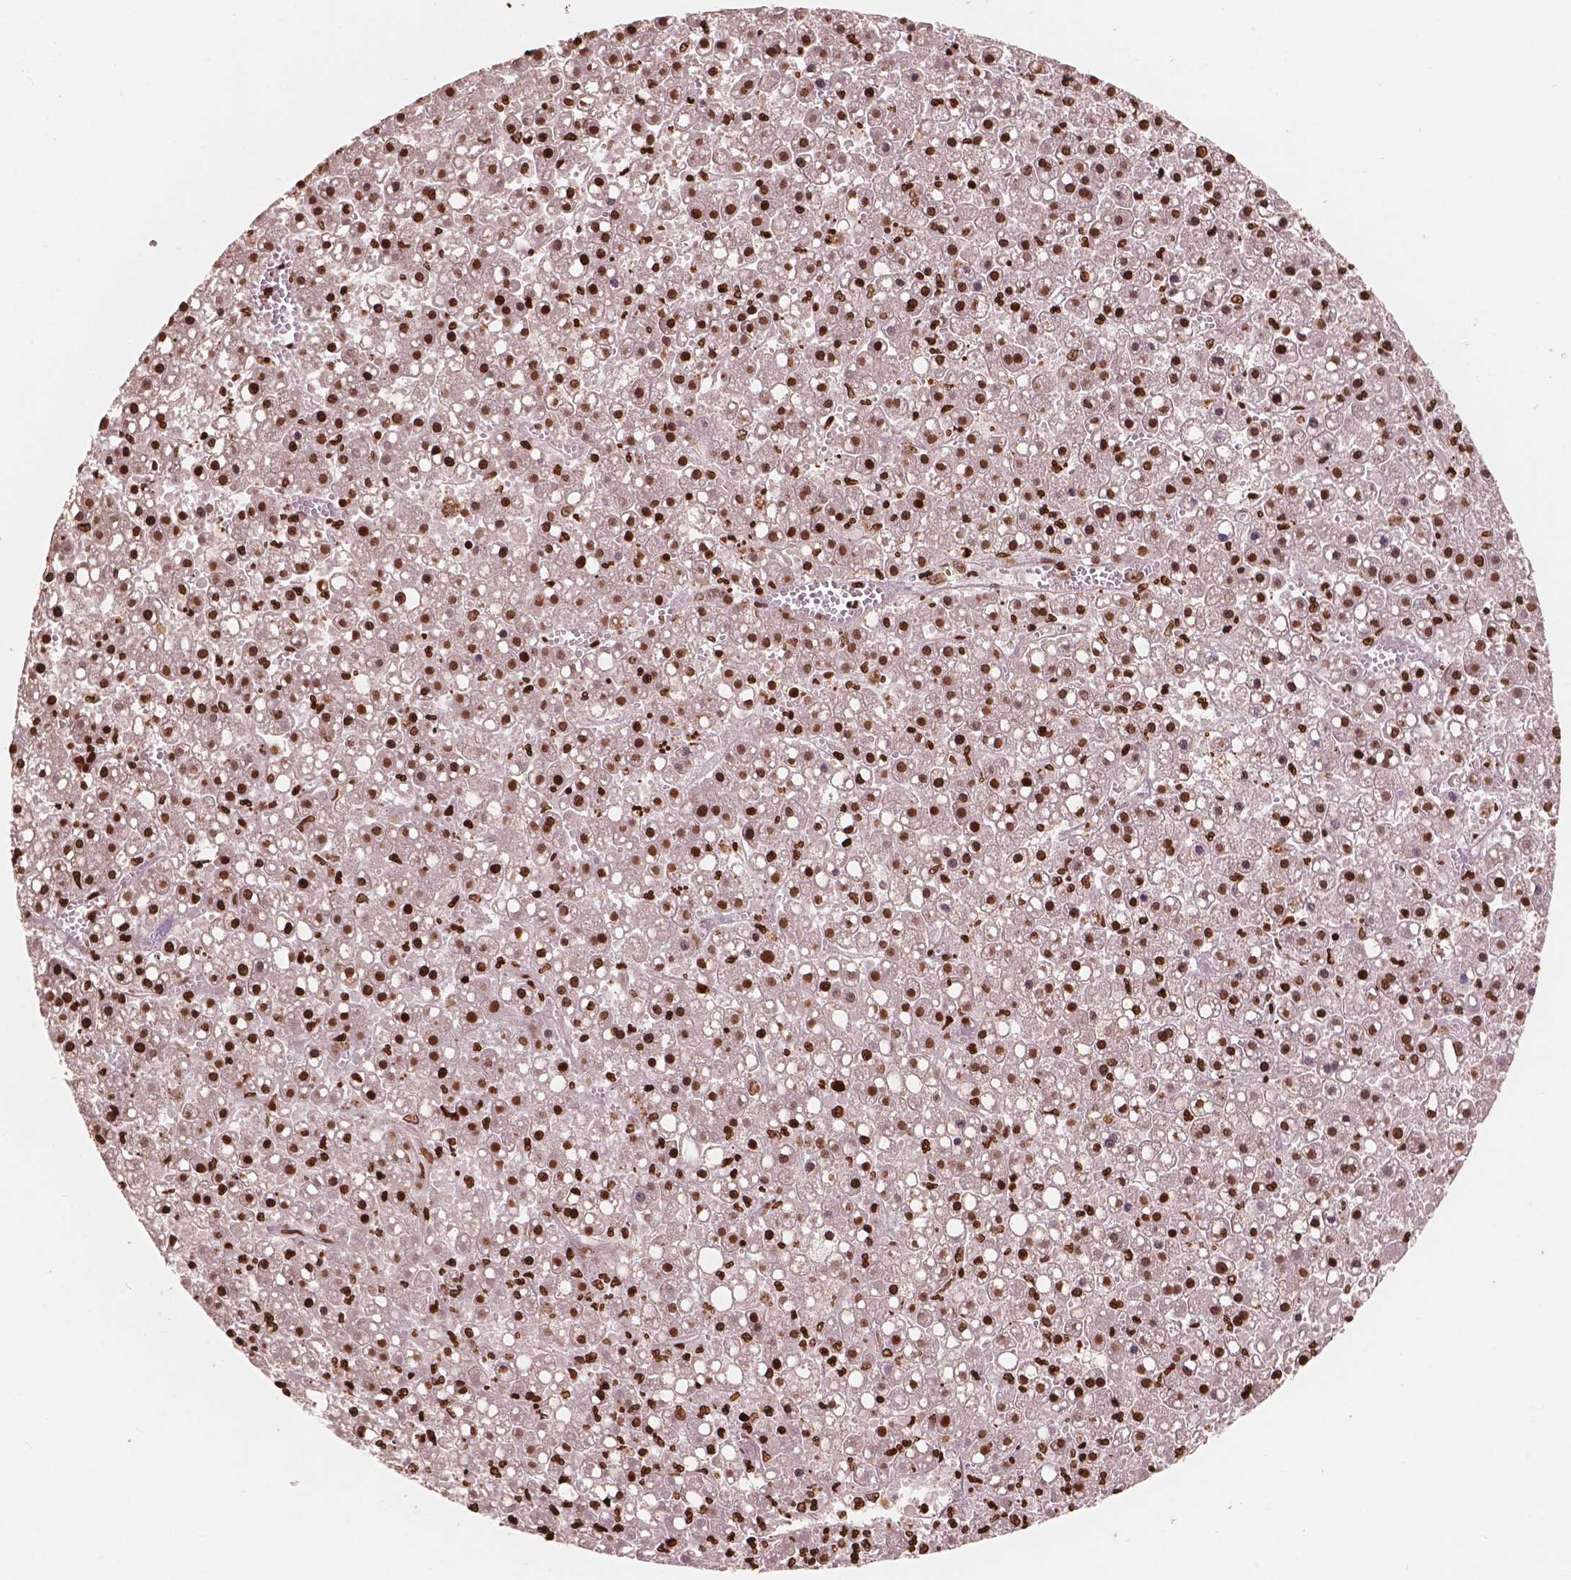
{"staining": {"intensity": "strong", "quantity": ">75%", "location": "nuclear"}, "tissue": "liver cancer", "cell_type": "Tumor cells", "image_type": "cancer", "snomed": [{"axis": "morphology", "description": "Carcinoma, Hepatocellular, NOS"}, {"axis": "topography", "description": "Liver"}], "caption": "Immunohistochemical staining of human liver cancer (hepatocellular carcinoma) shows strong nuclear protein staining in about >75% of tumor cells.", "gene": "H3C7", "patient": {"sex": "male", "age": 67}}